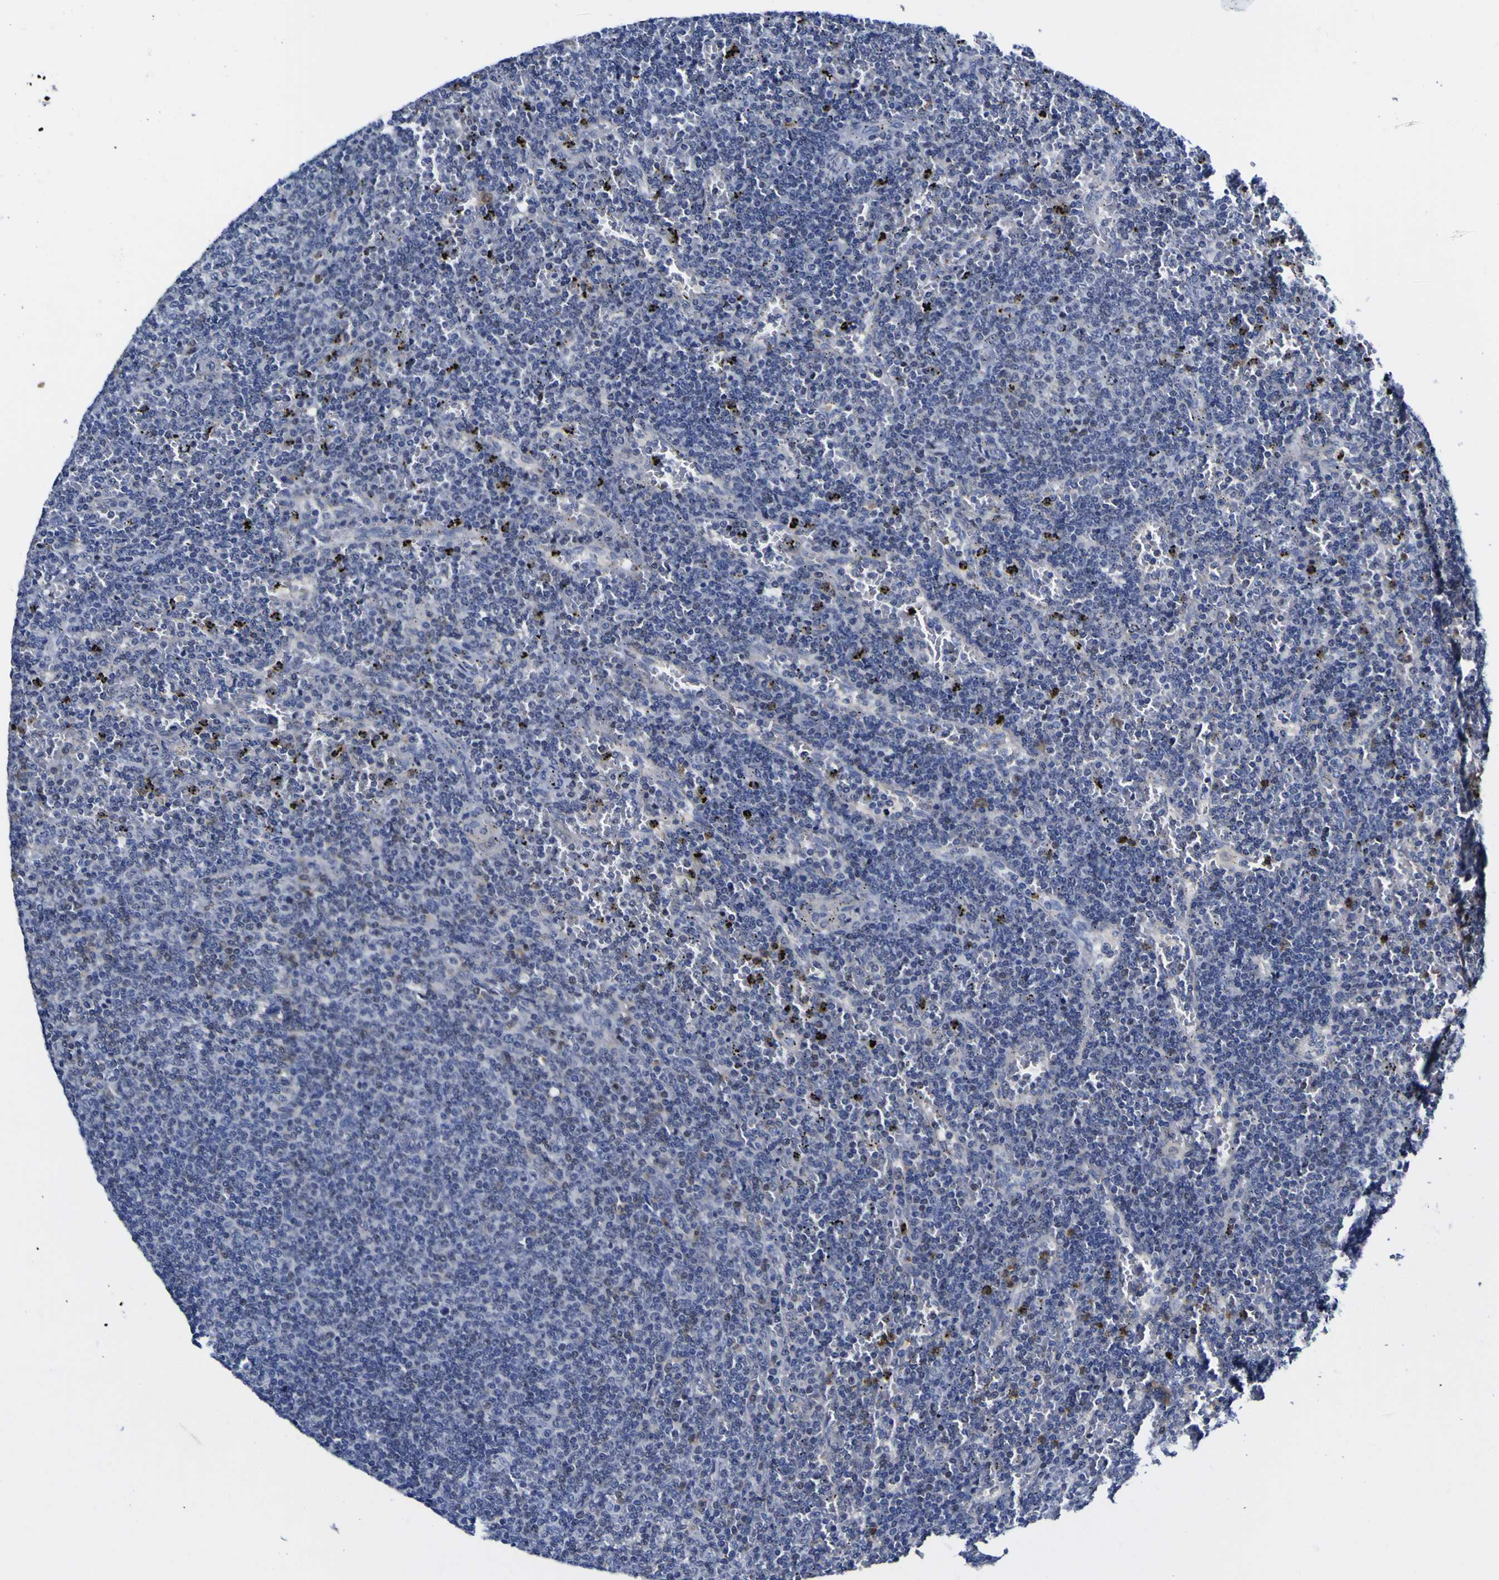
{"staining": {"intensity": "weak", "quantity": "<25%", "location": "cytoplasmic/membranous"}, "tissue": "lymphoma", "cell_type": "Tumor cells", "image_type": "cancer", "snomed": [{"axis": "morphology", "description": "Malignant lymphoma, non-Hodgkin's type, Low grade"}, {"axis": "topography", "description": "Spleen"}], "caption": "Immunohistochemistry photomicrograph of neoplastic tissue: malignant lymphoma, non-Hodgkin's type (low-grade) stained with DAB shows no significant protein positivity in tumor cells. The staining is performed using DAB (3,3'-diaminobenzidine) brown chromogen with nuclei counter-stained in using hematoxylin.", "gene": "CASP6", "patient": {"sex": "female", "age": 50}}